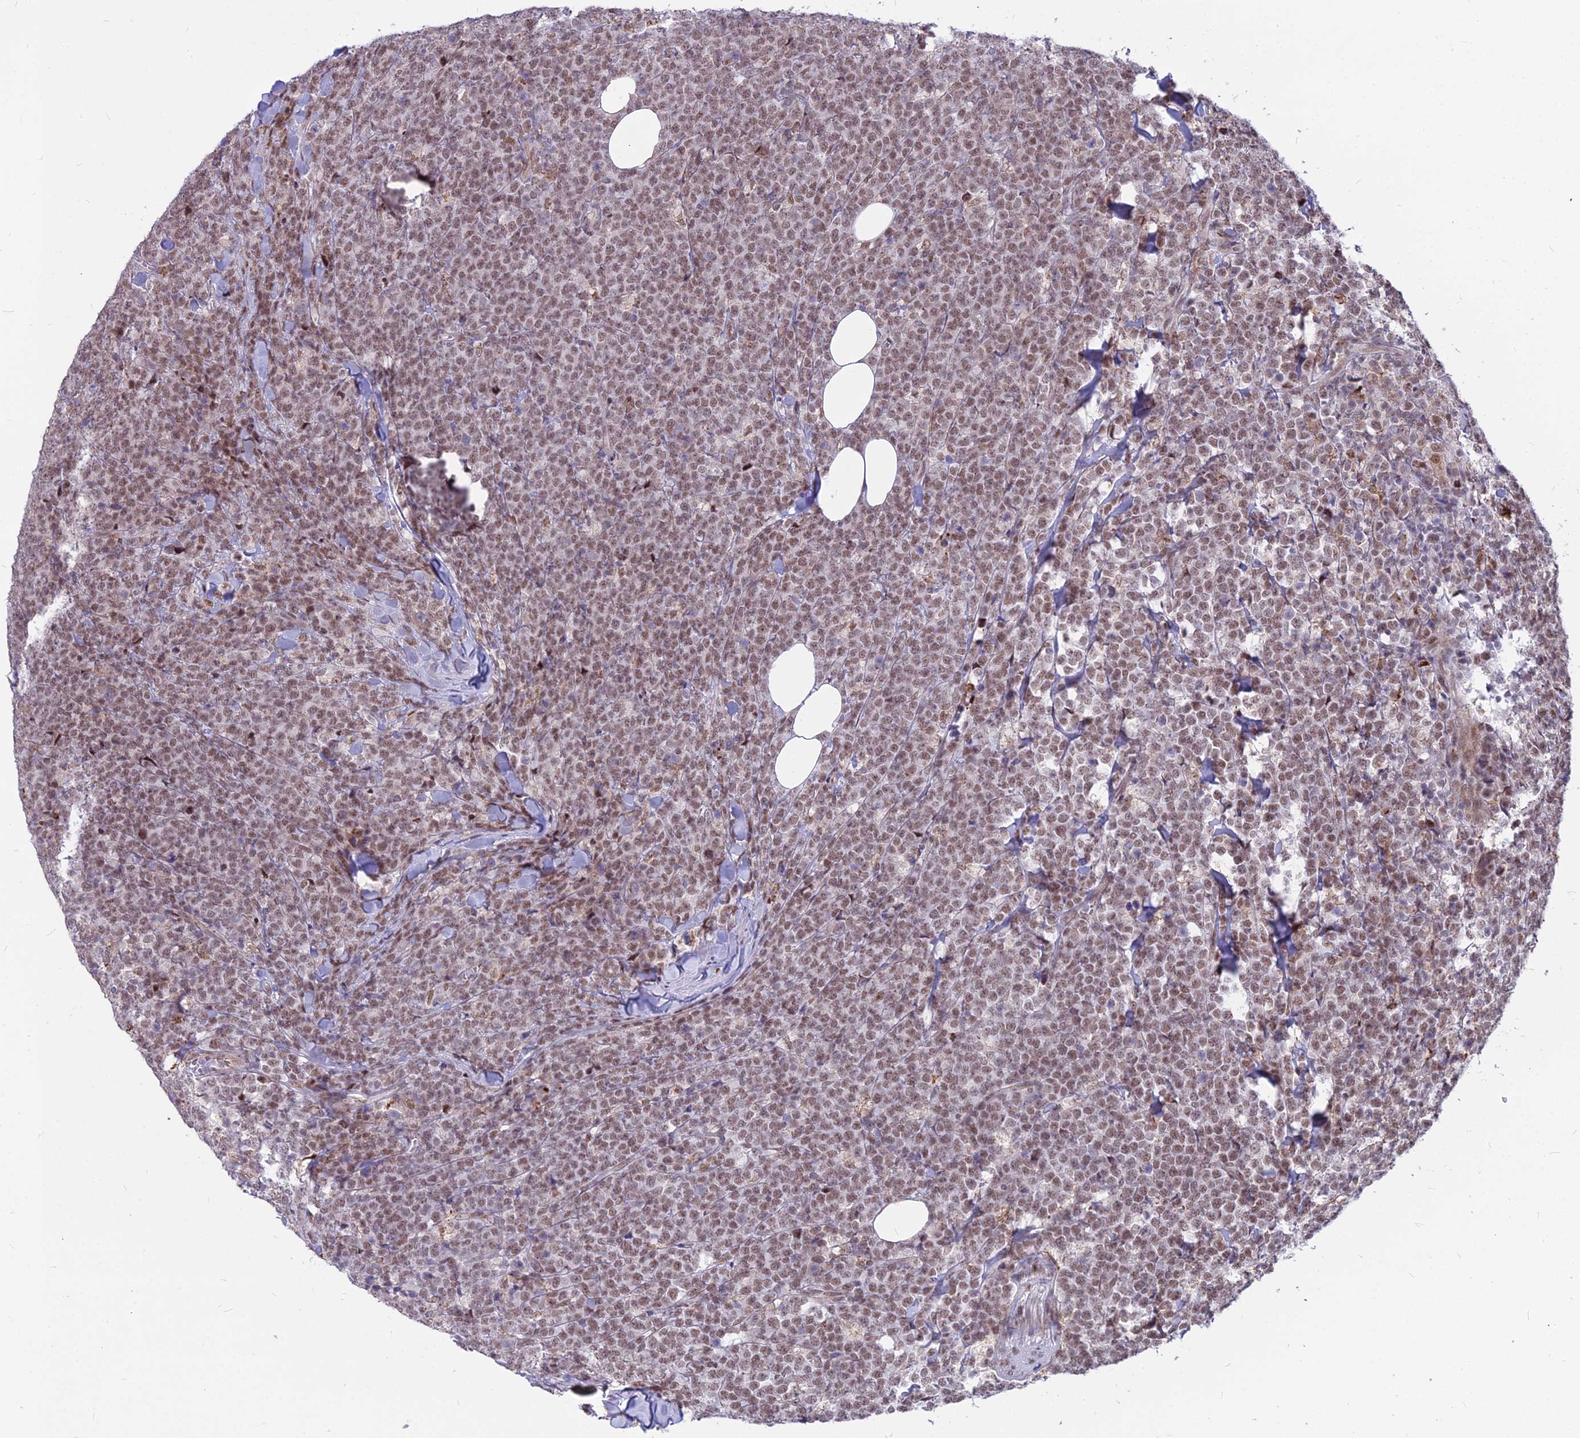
{"staining": {"intensity": "moderate", "quantity": ">75%", "location": "nuclear"}, "tissue": "lymphoma", "cell_type": "Tumor cells", "image_type": "cancer", "snomed": [{"axis": "morphology", "description": "Malignant lymphoma, non-Hodgkin's type, High grade"}, {"axis": "topography", "description": "Small intestine"}], "caption": "Approximately >75% of tumor cells in lymphoma exhibit moderate nuclear protein positivity as visualized by brown immunohistochemical staining.", "gene": "ALG10", "patient": {"sex": "male", "age": 8}}